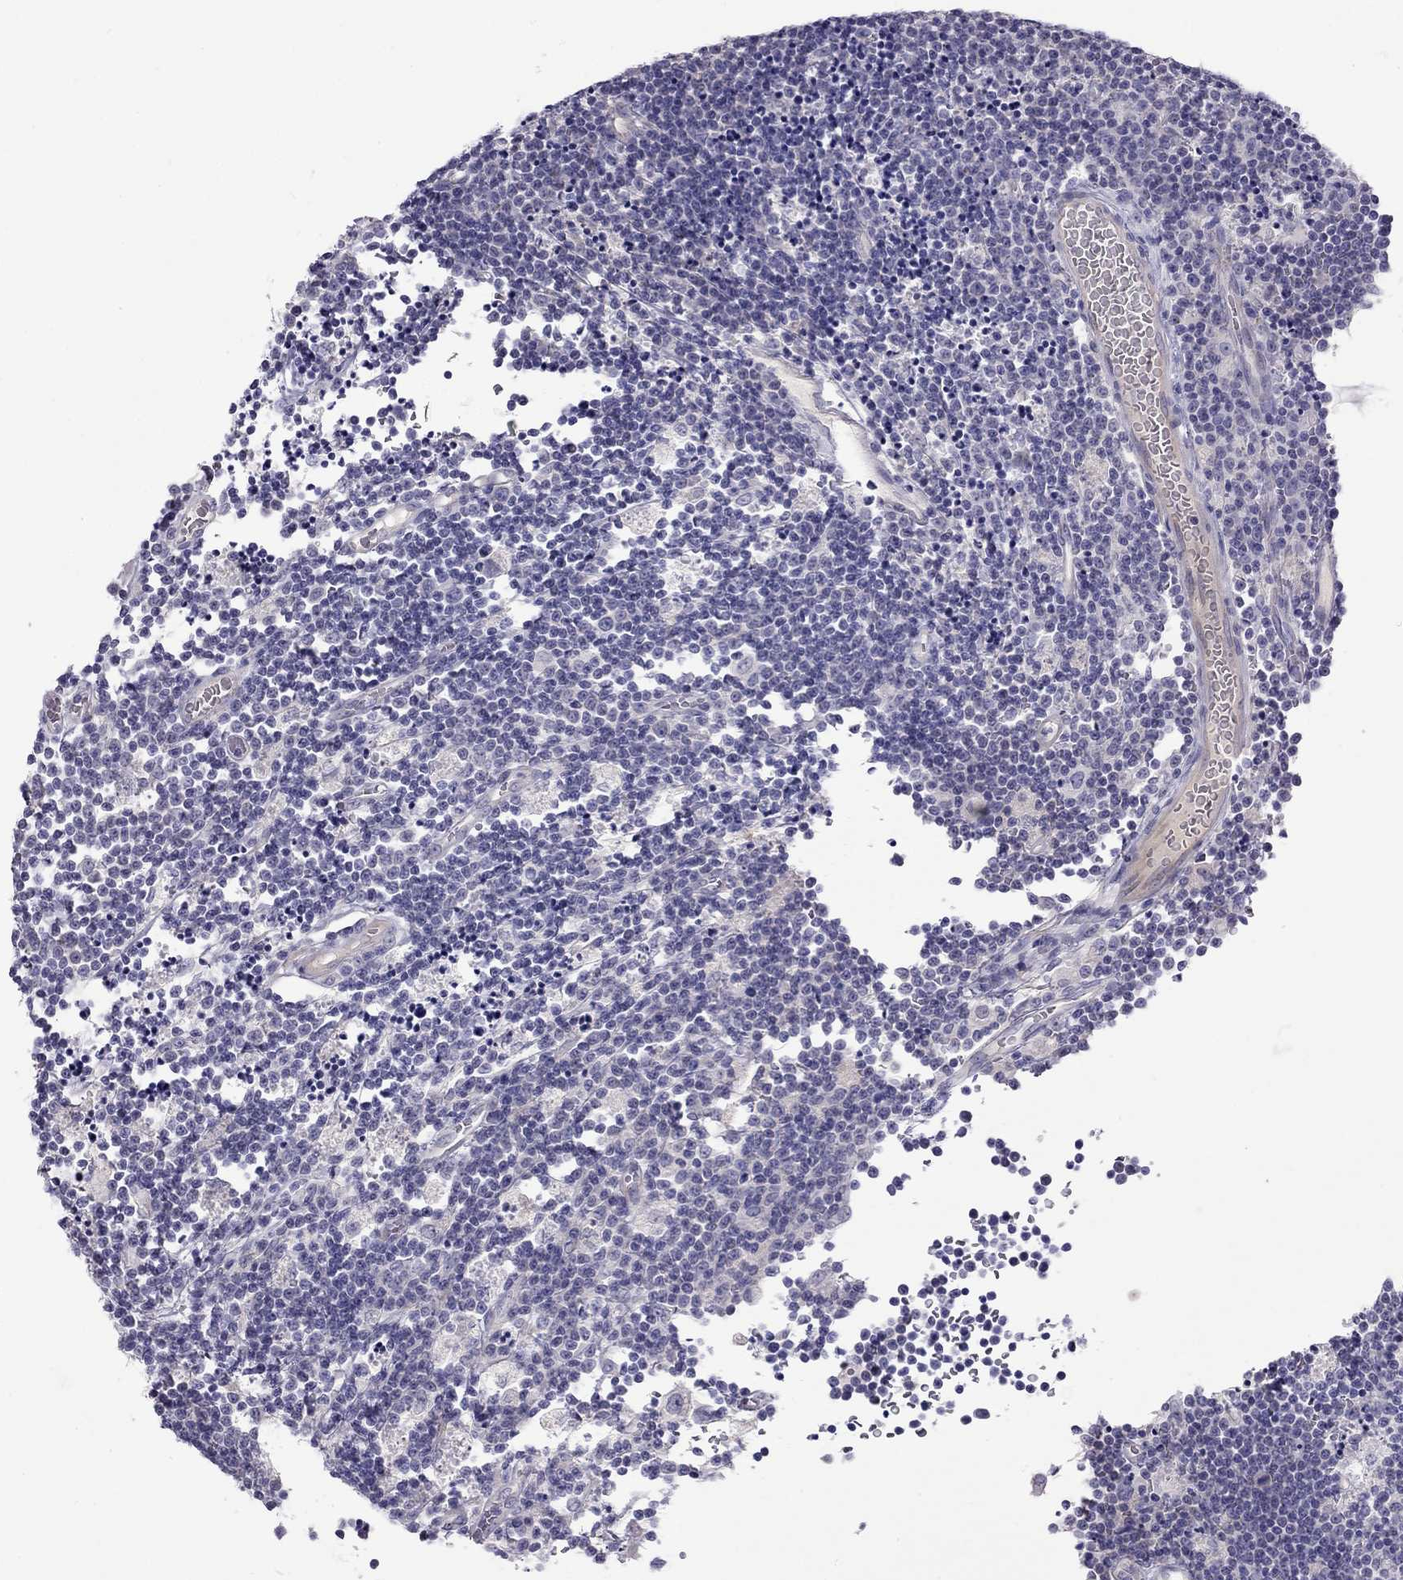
{"staining": {"intensity": "negative", "quantity": "none", "location": "none"}, "tissue": "lymphoma", "cell_type": "Tumor cells", "image_type": "cancer", "snomed": [{"axis": "morphology", "description": "Malignant lymphoma, non-Hodgkin's type, Low grade"}, {"axis": "topography", "description": "Brain"}], "caption": "Micrograph shows no significant protein positivity in tumor cells of lymphoma.", "gene": "CPNE4", "patient": {"sex": "female", "age": 66}}